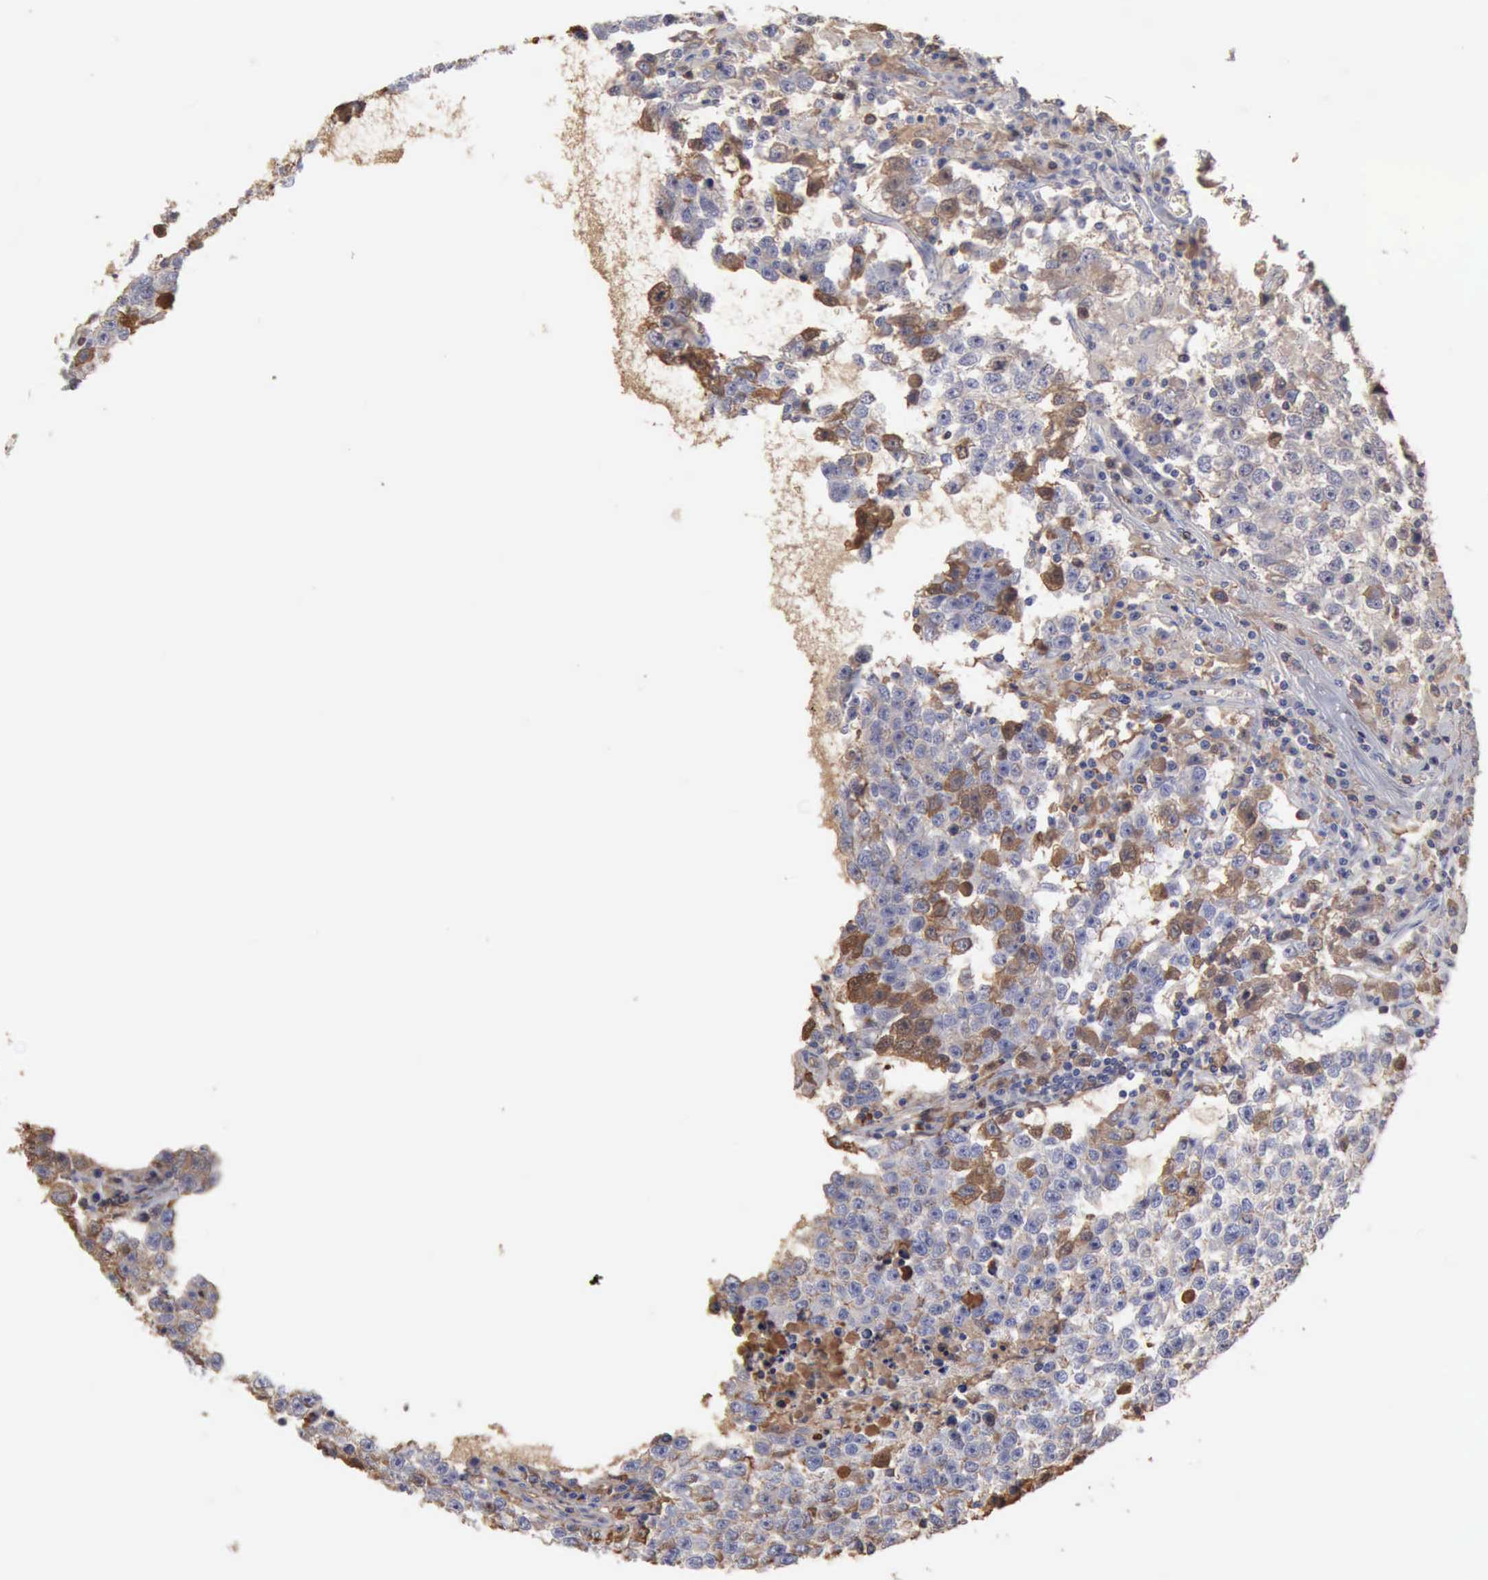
{"staining": {"intensity": "weak", "quantity": "<25%", "location": "cytoplasmic/membranous"}, "tissue": "testis cancer", "cell_type": "Tumor cells", "image_type": "cancer", "snomed": [{"axis": "morphology", "description": "Seminoma, NOS"}, {"axis": "topography", "description": "Testis"}], "caption": "The histopathology image shows no staining of tumor cells in testis seminoma.", "gene": "SERPINA1", "patient": {"sex": "male", "age": 36}}